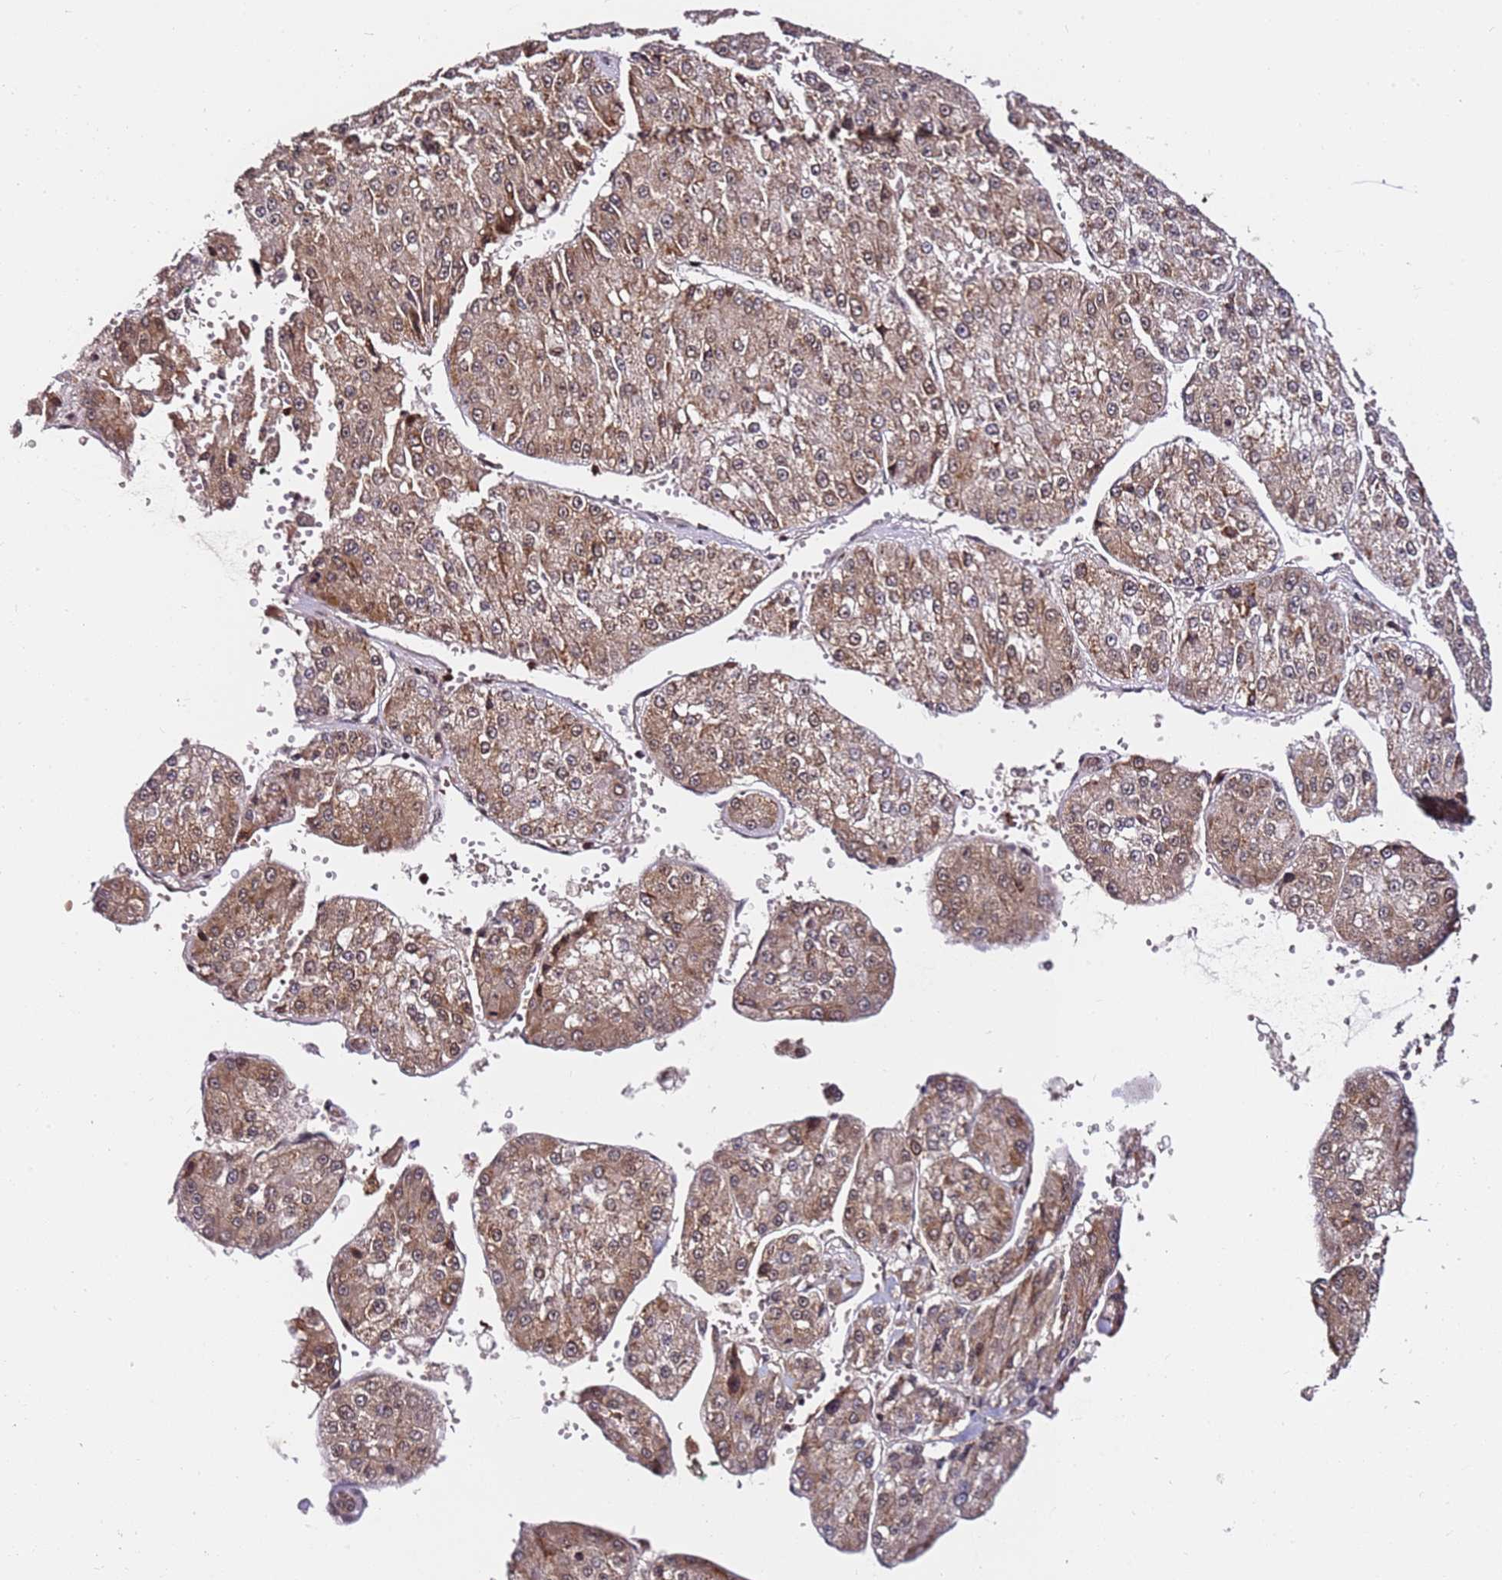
{"staining": {"intensity": "weak", "quantity": "25%-75%", "location": "nuclear"}, "tissue": "liver cancer", "cell_type": "Tumor cells", "image_type": "cancer", "snomed": [{"axis": "morphology", "description": "Carcinoma, Hepatocellular, NOS"}, {"axis": "topography", "description": "Liver"}], "caption": "Immunohistochemistry micrograph of neoplastic tissue: human liver cancer (hepatocellular carcinoma) stained using IHC reveals low levels of weak protein expression localized specifically in the nuclear of tumor cells, appearing as a nuclear brown color.", "gene": "RGS18", "patient": {"sex": "female", "age": 73}}